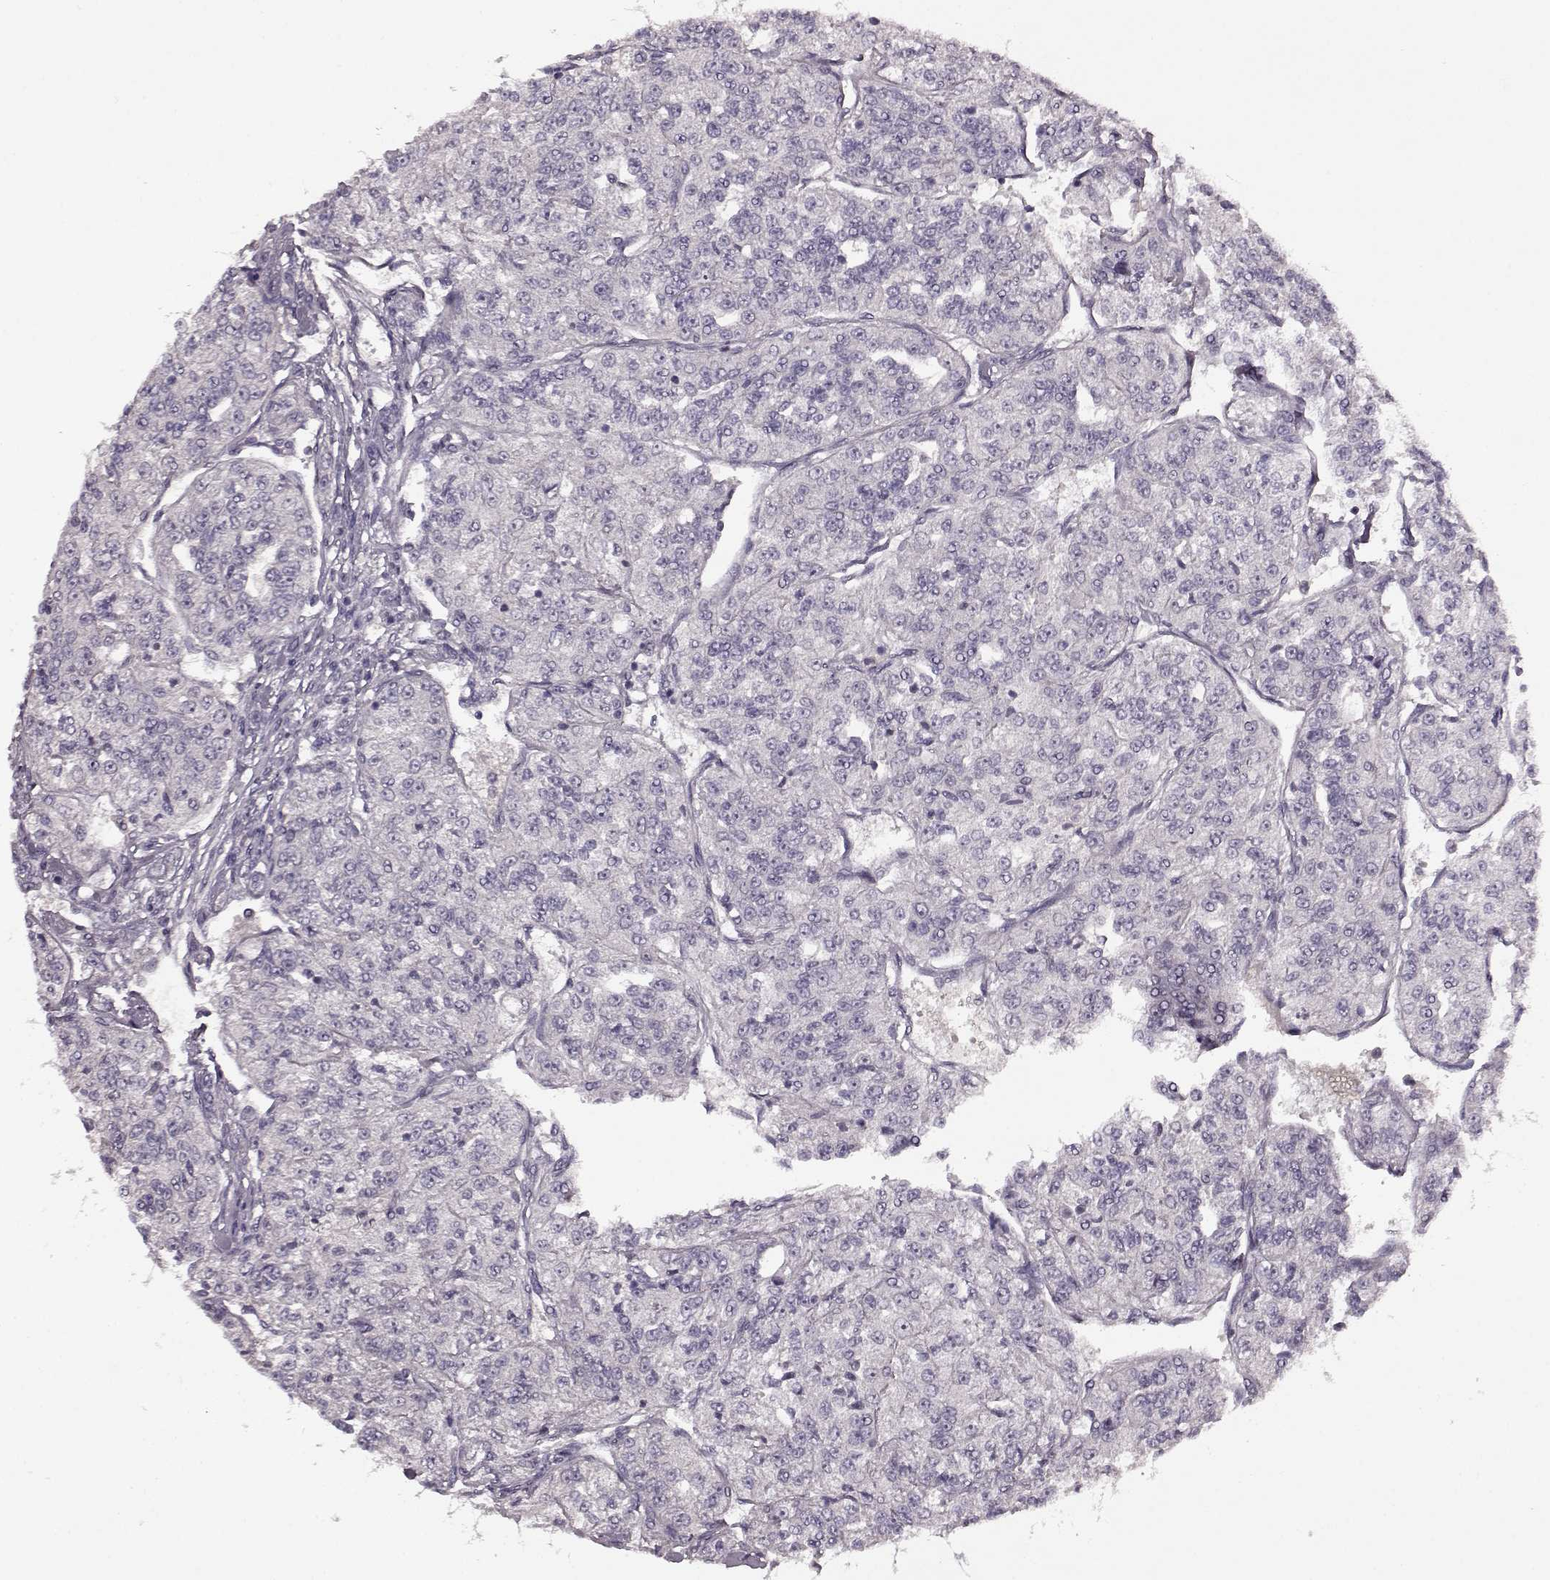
{"staining": {"intensity": "negative", "quantity": "none", "location": "none"}, "tissue": "renal cancer", "cell_type": "Tumor cells", "image_type": "cancer", "snomed": [{"axis": "morphology", "description": "Adenocarcinoma, NOS"}, {"axis": "topography", "description": "Kidney"}], "caption": "The micrograph shows no significant expression in tumor cells of adenocarcinoma (renal).", "gene": "CNGA3", "patient": {"sex": "female", "age": 63}}